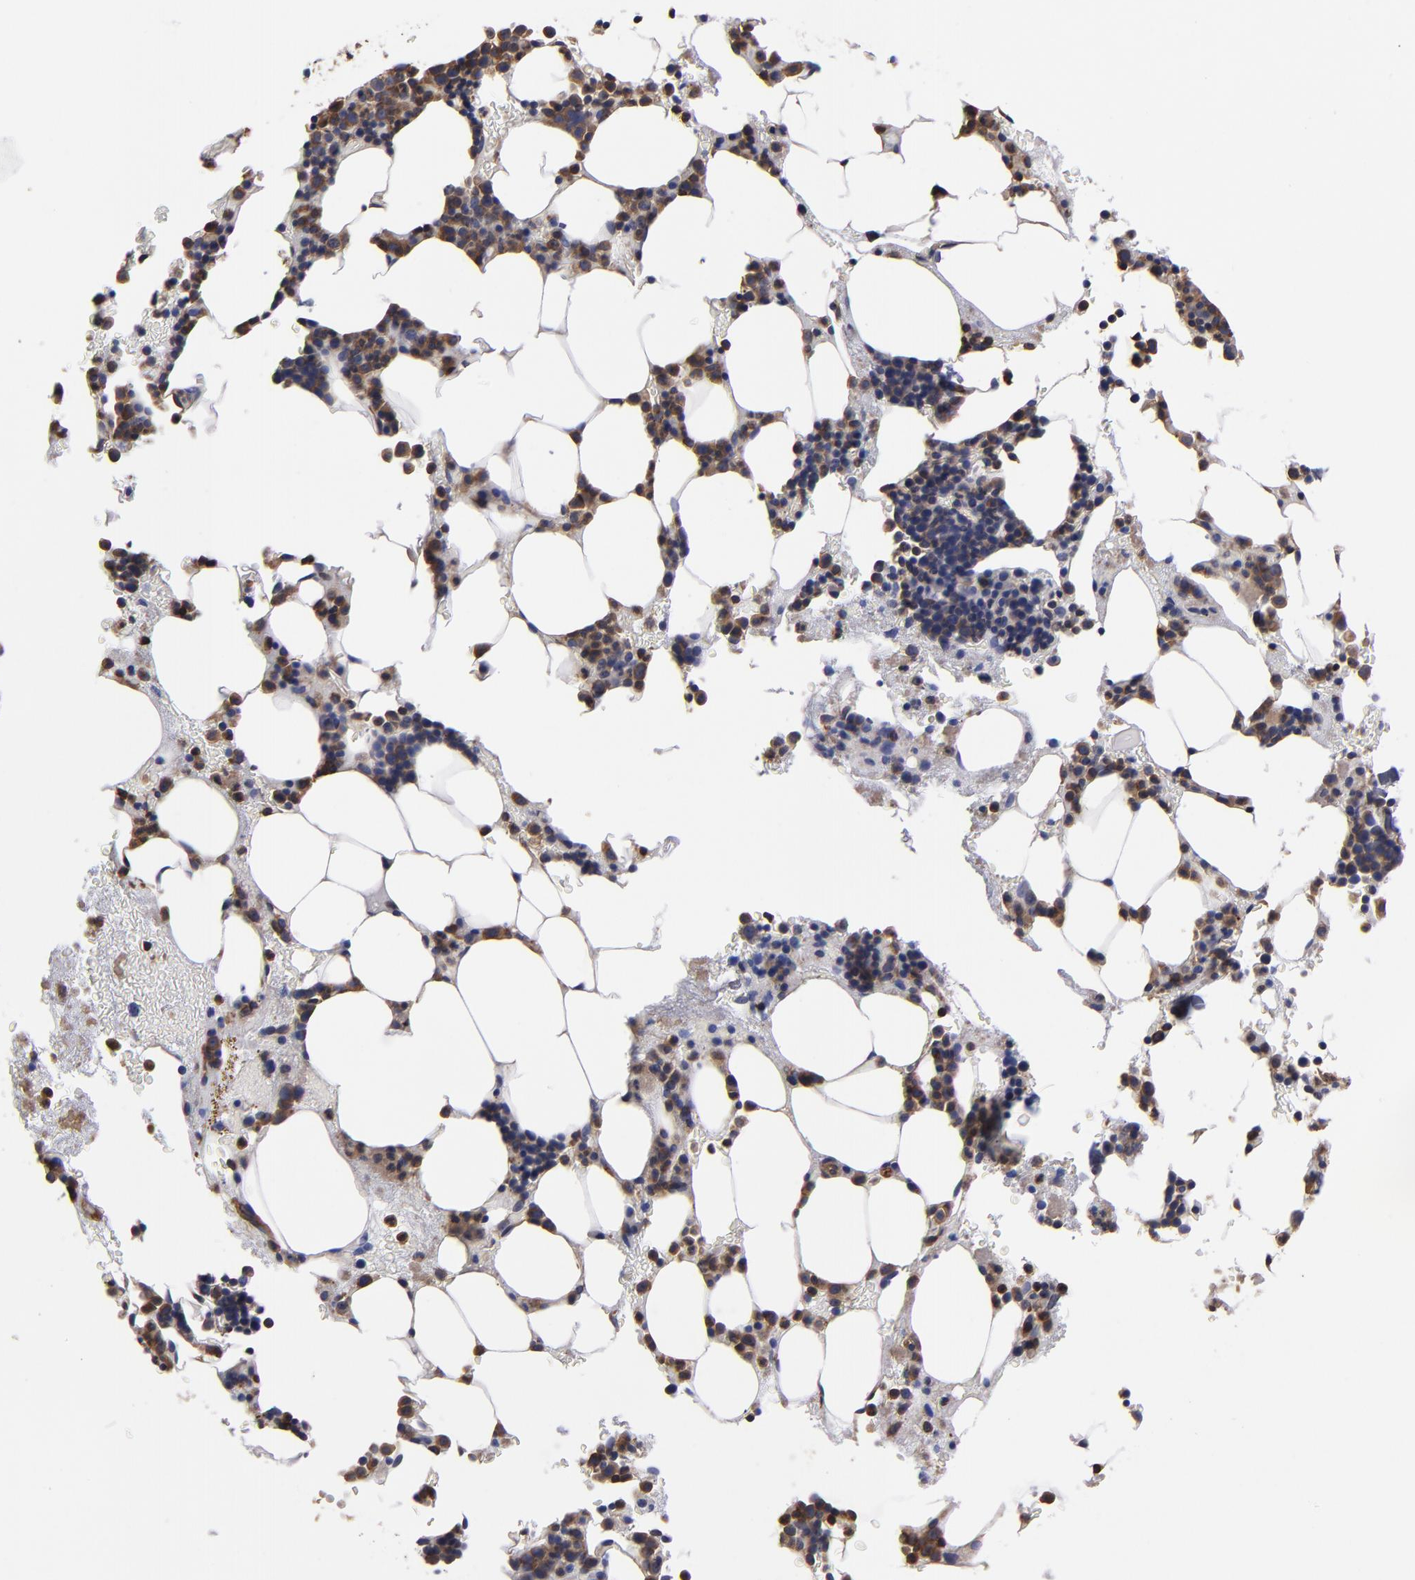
{"staining": {"intensity": "weak", "quantity": "<25%", "location": "cytoplasmic/membranous"}, "tissue": "bone marrow", "cell_type": "Hematopoietic cells", "image_type": "normal", "snomed": [{"axis": "morphology", "description": "Normal tissue, NOS"}, {"axis": "topography", "description": "Bone marrow"}], "caption": "A high-resolution micrograph shows immunohistochemistry (IHC) staining of normal bone marrow, which shows no significant expression in hematopoietic cells. (Brightfield microscopy of DAB (3,3'-diaminobenzidine) immunohistochemistry at high magnification).", "gene": "ESYT2", "patient": {"sex": "male", "age": 78}}